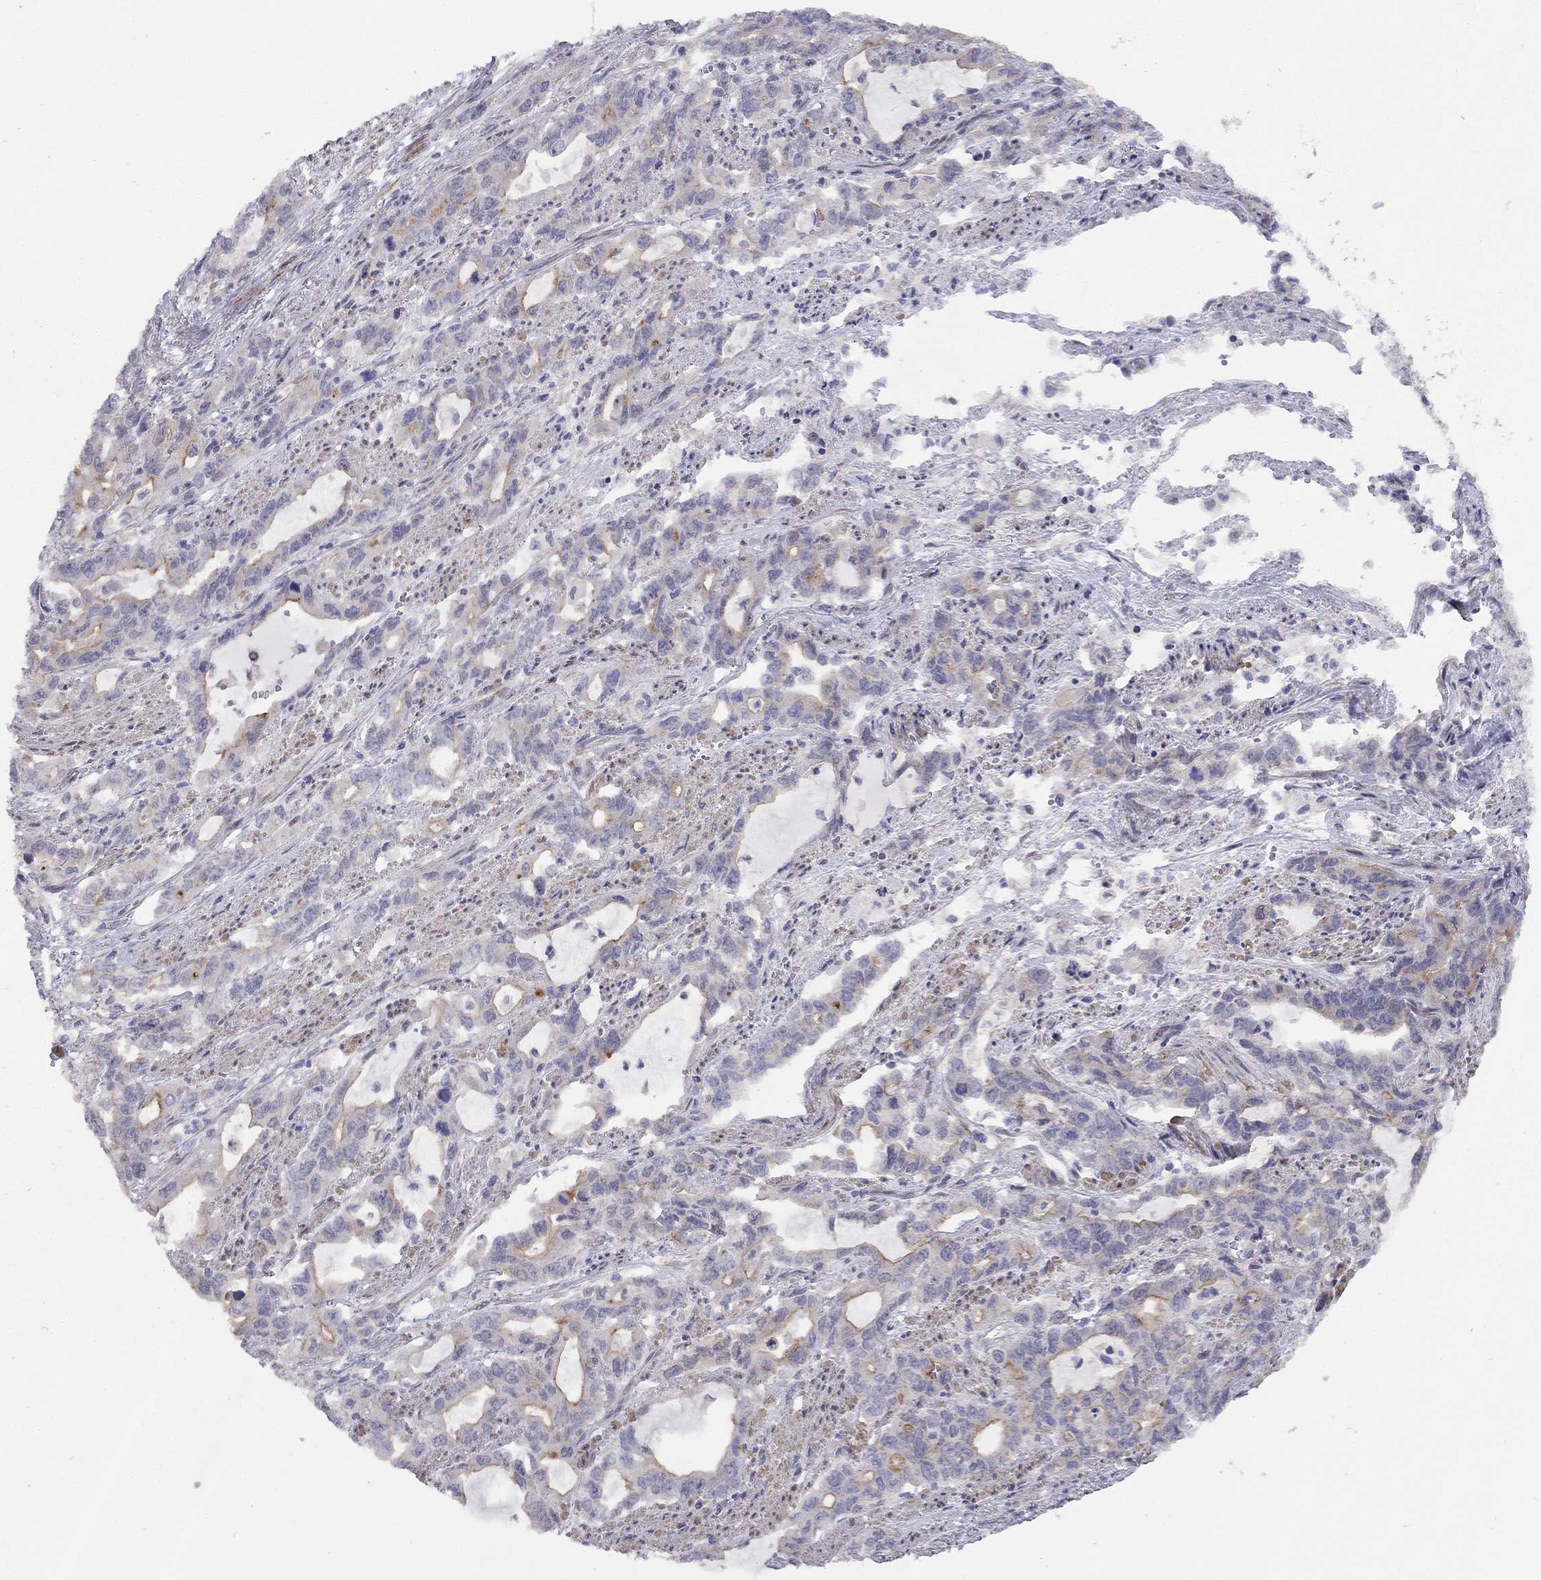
{"staining": {"intensity": "strong", "quantity": "<25%", "location": "cytoplasmic/membranous"}, "tissue": "stomach cancer", "cell_type": "Tumor cells", "image_type": "cancer", "snomed": [{"axis": "morphology", "description": "Adenocarcinoma, NOS"}, {"axis": "topography", "description": "Stomach, upper"}], "caption": "DAB immunohistochemical staining of stomach adenocarcinoma shows strong cytoplasmic/membranous protein expression in approximately <25% of tumor cells.", "gene": "SYTL2", "patient": {"sex": "male", "age": 85}}